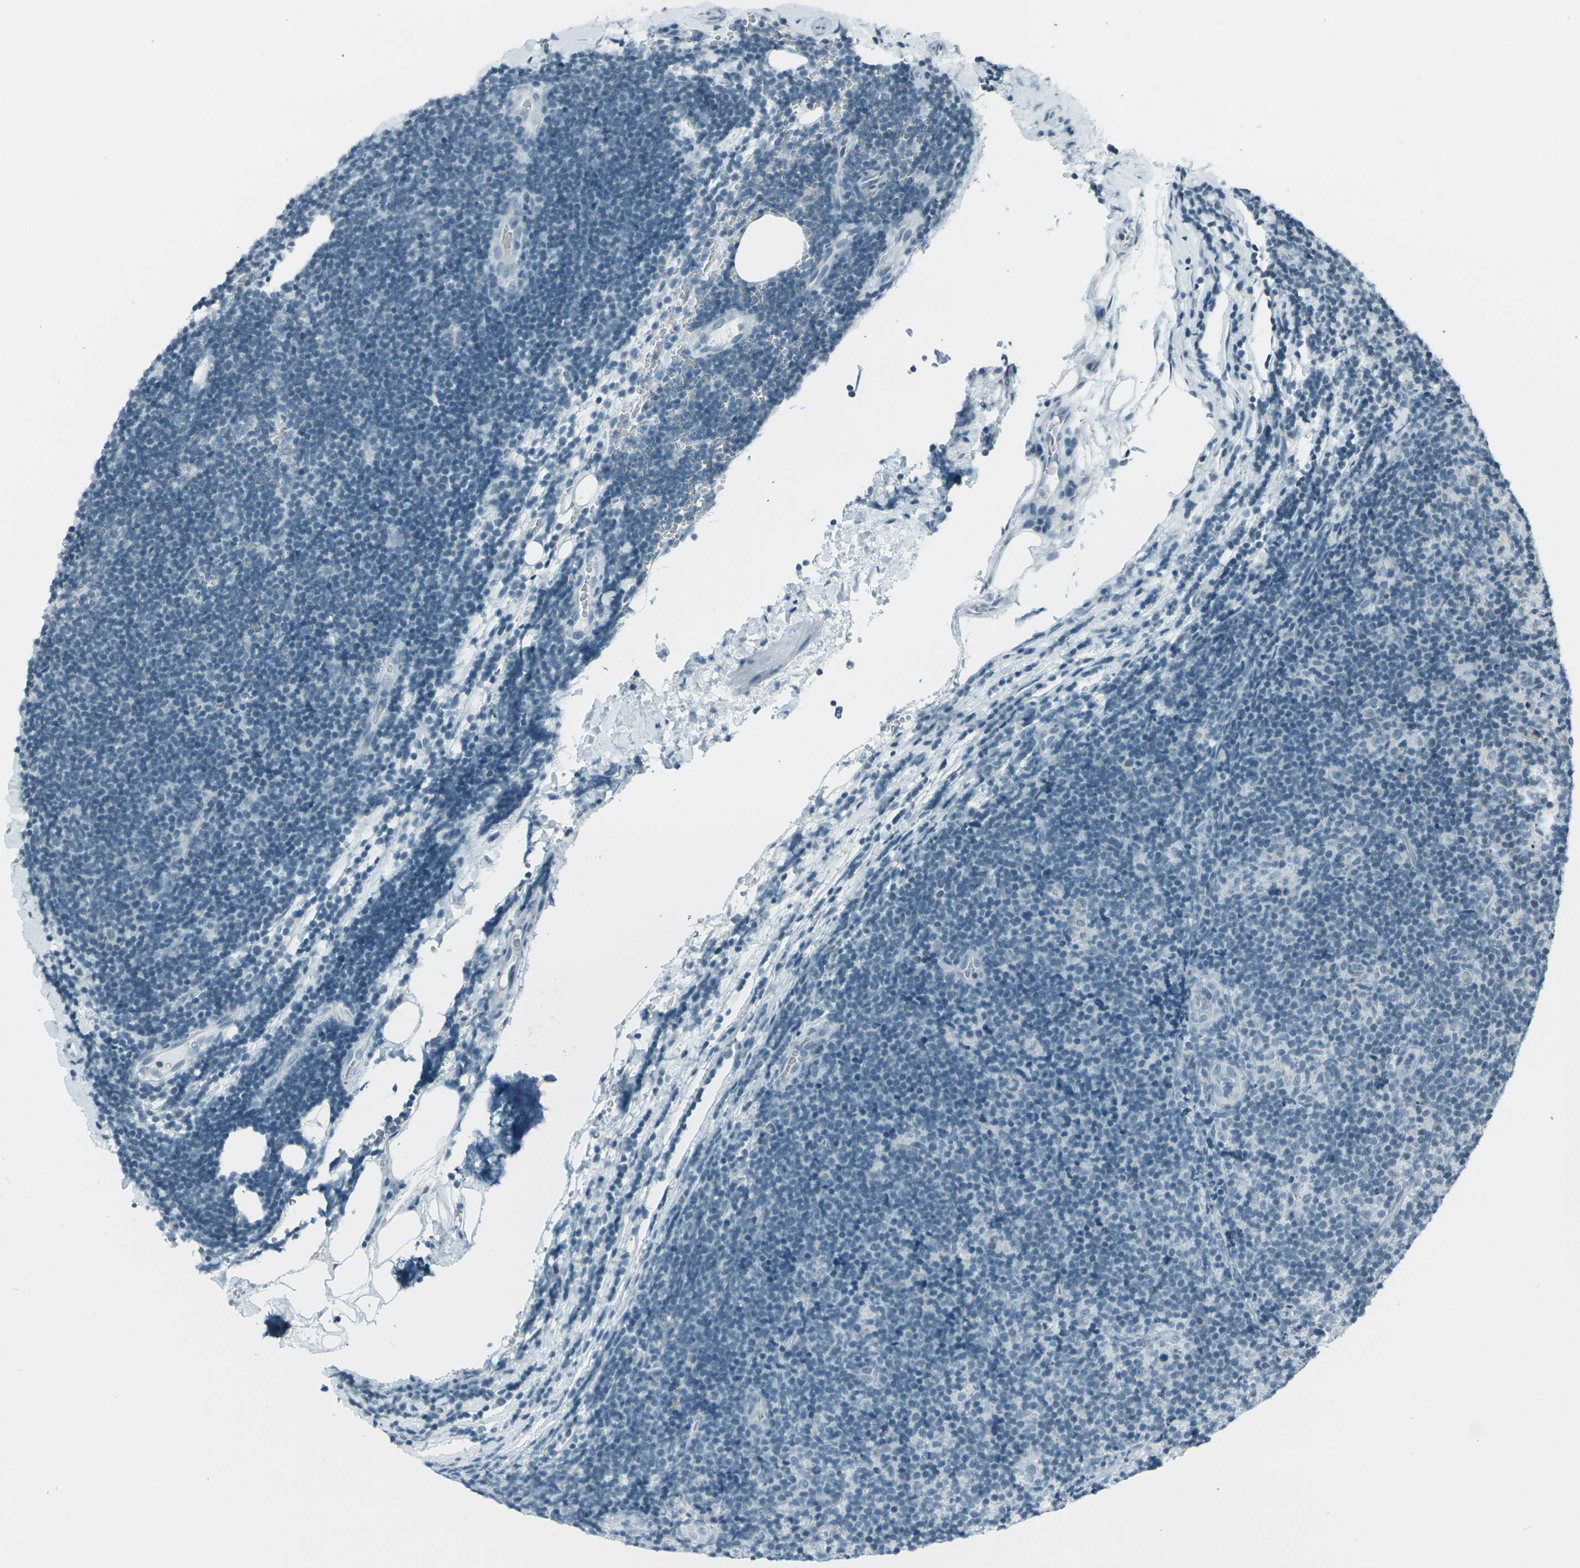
{"staining": {"intensity": "negative", "quantity": "none", "location": "none"}, "tissue": "lymphoma", "cell_type": "Tumor cells", "image_type": "cancer", "snomed": [{"axis": "morphology", "description": "Malignant lymphoma, non-Hodgkin's type, Low grade"}, {"axis": "topography", "description": "Lymph node"}], "caption": "DAB (3,3'-diaminobenzidine) immunohistochemical staining of human lymphoma displays no significant expression in tumor cells.", "gene": "H2BC1", "patient": {"sex": "male", "age": 83}}